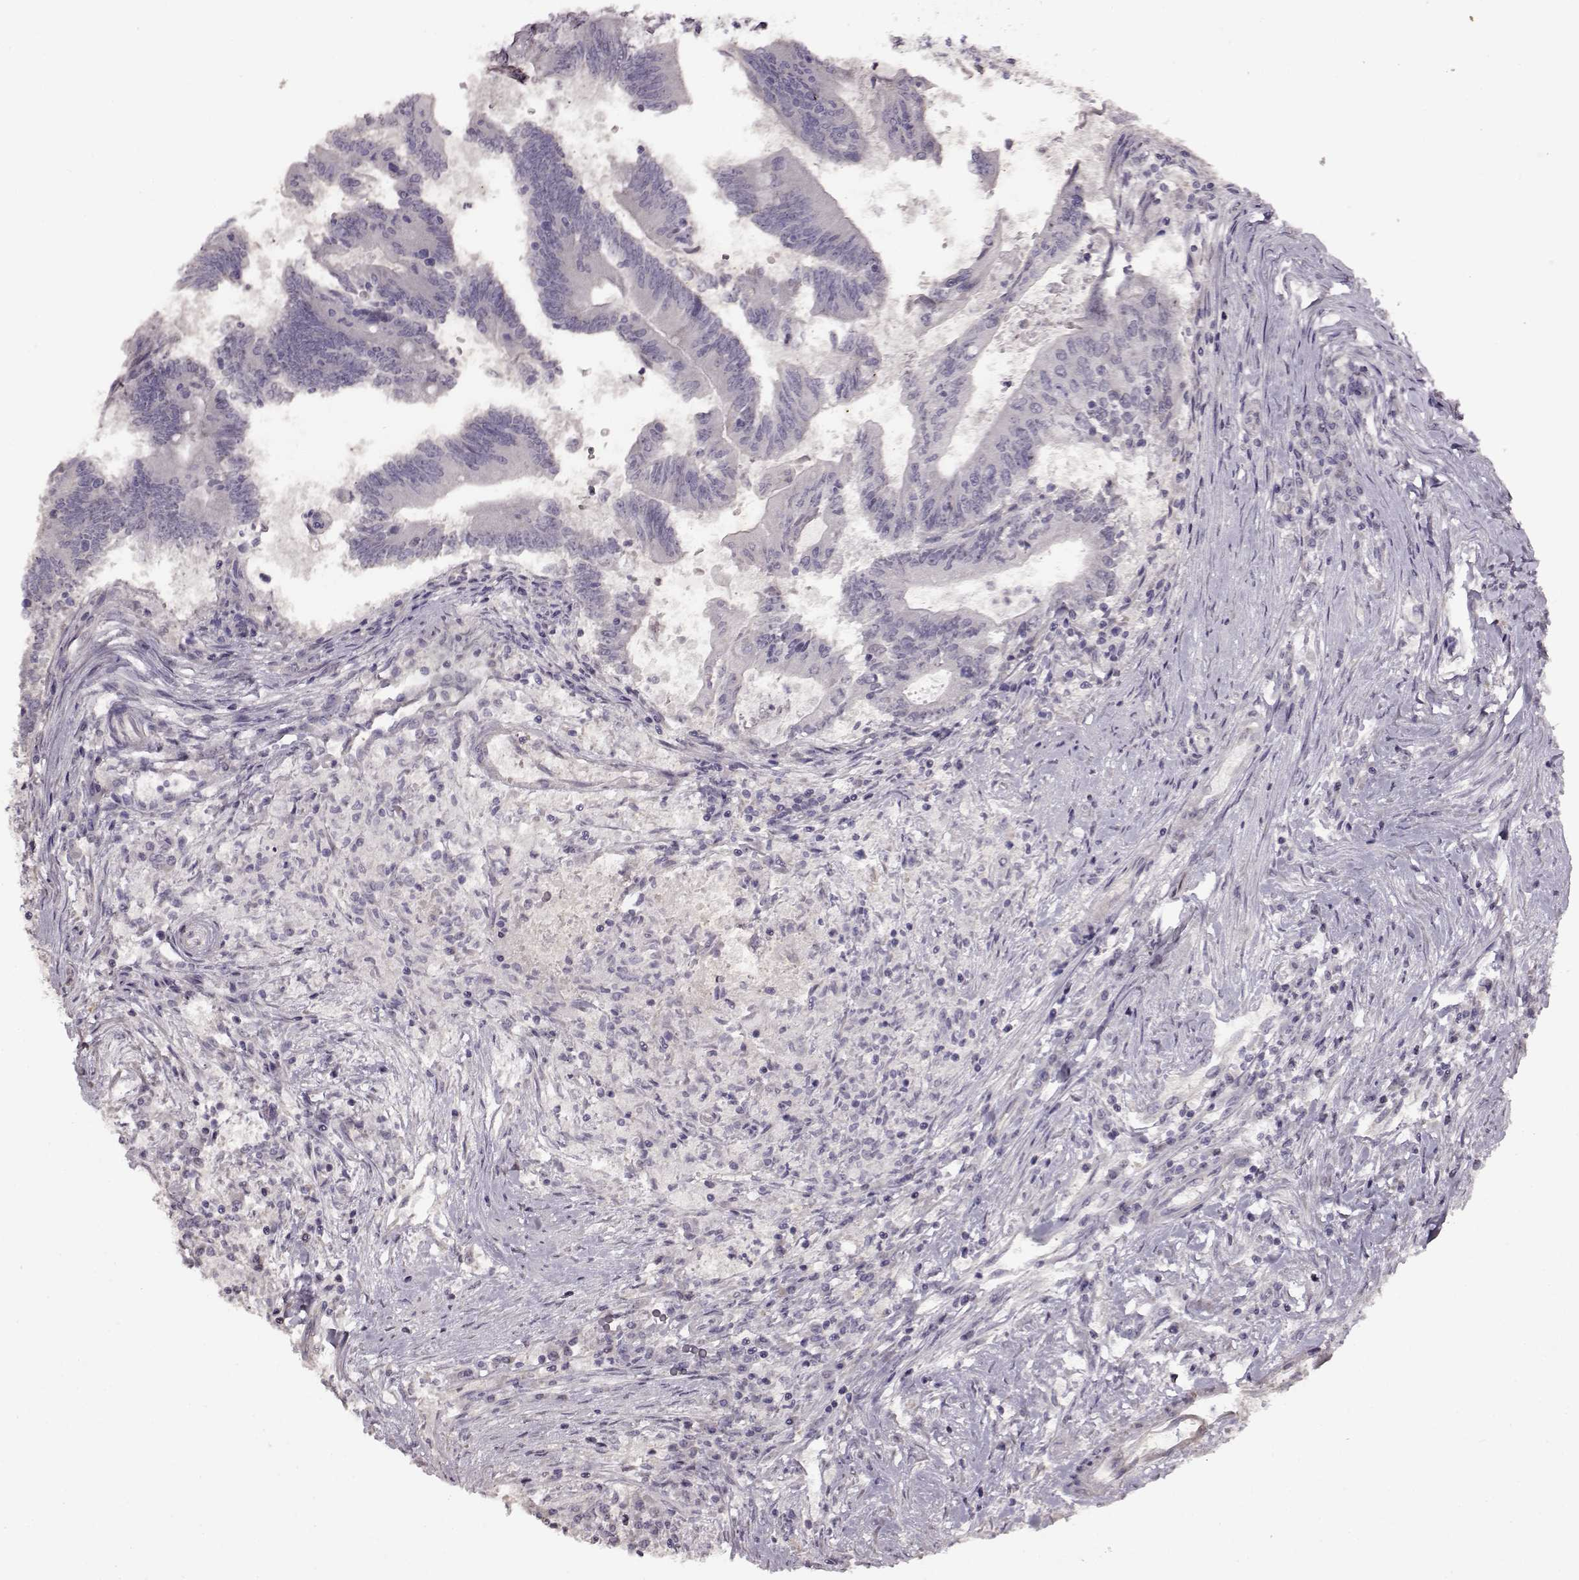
{"staining": {"intensity": "negative", "quantity": "none", "location": "none"}, "tissue": "colorectal cancer", "cell_type": "Tumor cells", "image_type": "cancer", "snomed": [{"axis": "morphology", "description": "Adenocarcinoma, NOS"}, {"axis": "topography", "description": "Colon"}], "caption": "Histopathology image shows no protein expression in tumor cells of colorectal adenocarcinoma tissue.", "gene": "FSHB", "patient": {"sex": "female", "age": 70}}